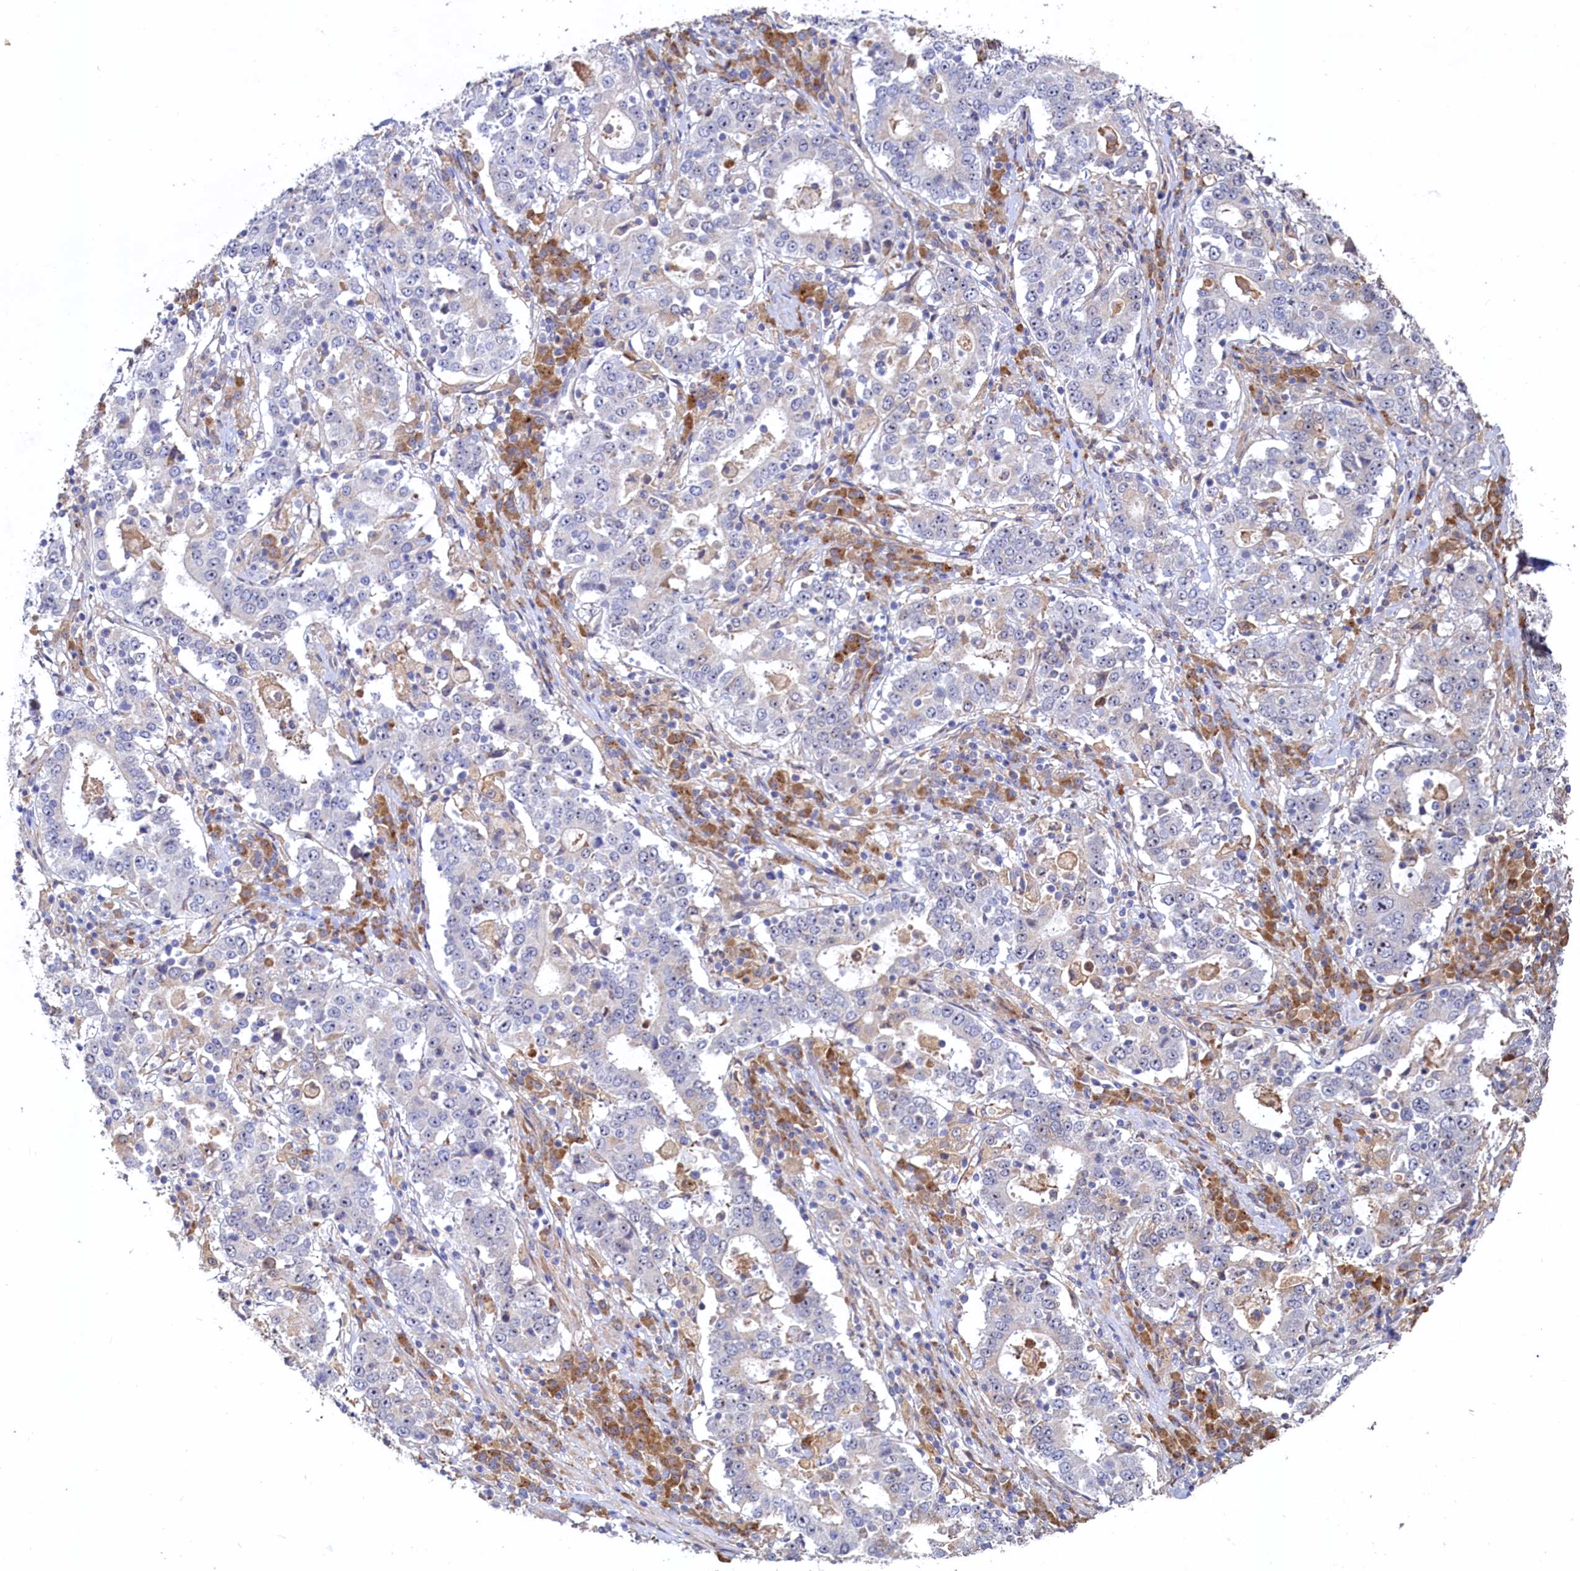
{"staining": {"intensity": "negative", "quantity": "none", "location": "none"}, "tissue": "stomach cancer", "cell_type": "Tumor cells", "image_type": "cancer", "snomed": [{"axis": "morphology", "description": "Adenocarcinoma, NOS"}, {"axis": "topography", "description": "Stomach"}], "caption": "There is no significant expression in tumor cells of stomach cancer (adenocarcinoma).", "gene": "RGS7BP", "patient": {"sex": "male", "age": 59}}